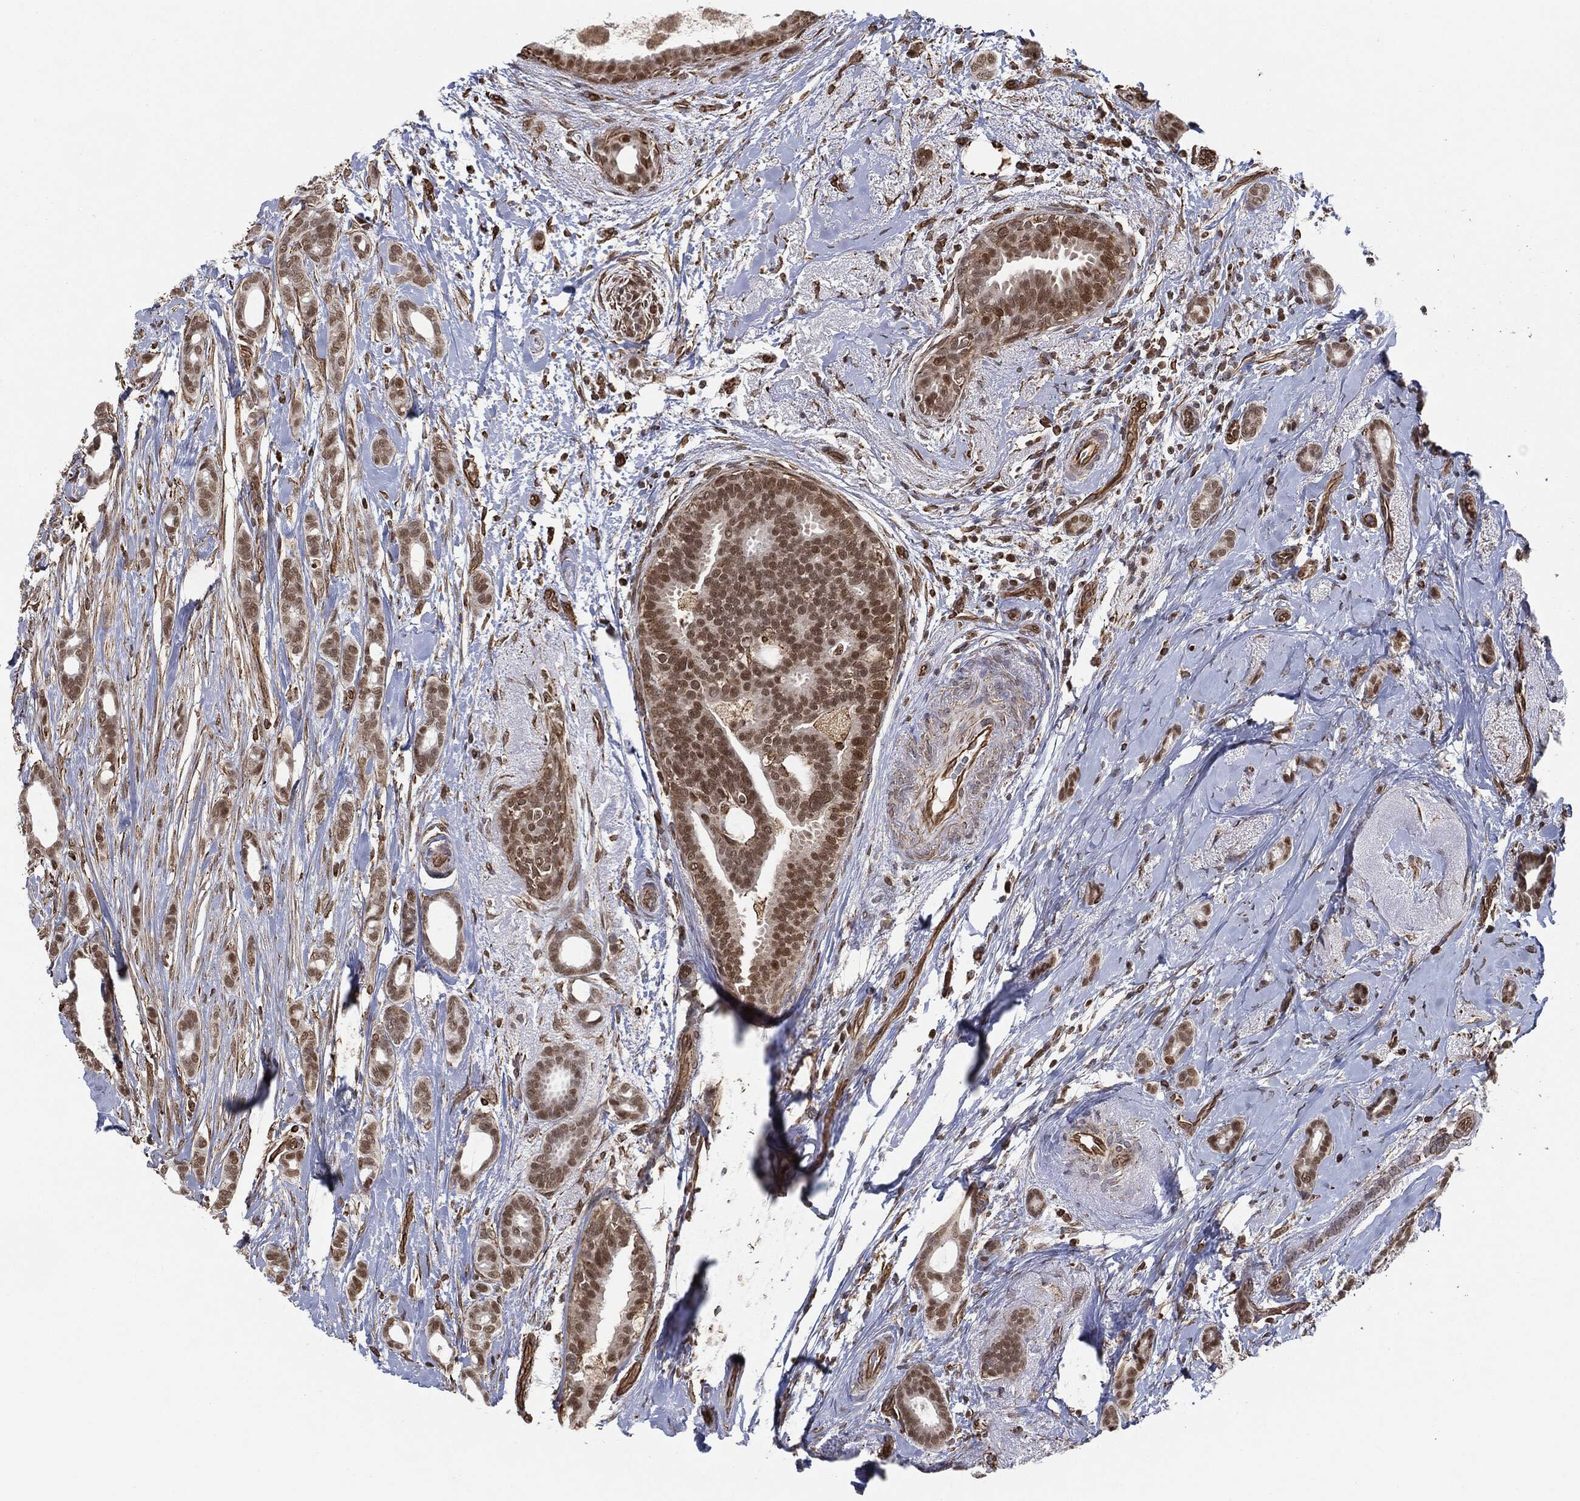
{"staining": {"intensity": "moderate", "quantity": ">75%", "location": "nuclear"}, "tissue": "breast cancer", "cell_type": "Tumor cells", "image_type": "cancer", "snomed": [{"axis": "morphology", "description": "Duct carcinoma"}, {"axis": "topography", "description": "Breast"}], "caption": "Immunohistochemical staining of invasive ductal carcinoma (breast) demonstrates moderate nuclear protein expression in approximately >75% of tumor cells. (DAB (3,3'-diaminobenzidine) IHC, brown staining for protein, blue staining for nuclei).", "gene": "TP53RK", "patient": {"sex": "female", "age": 51}}